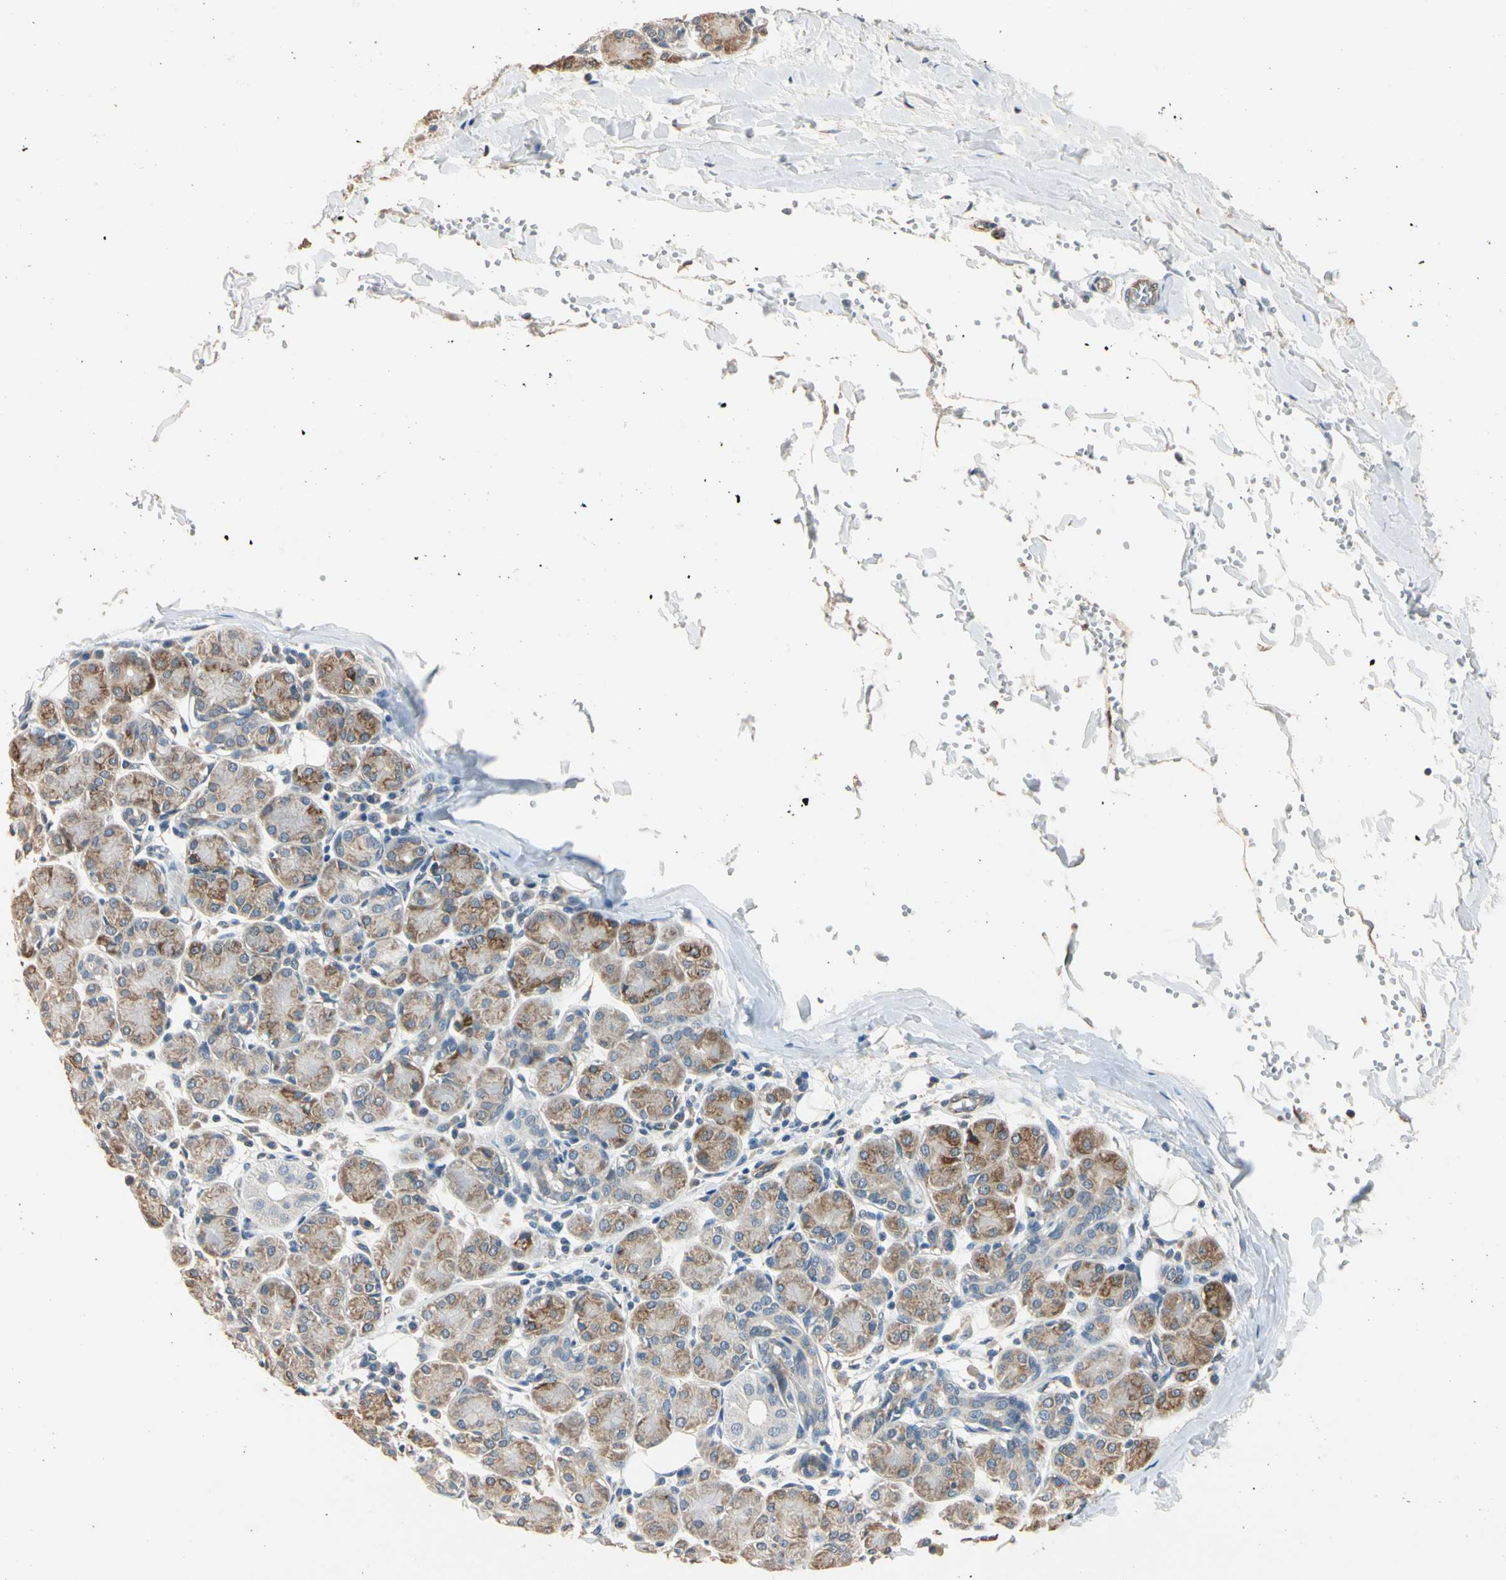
{"staining": {"intensity": "moderate", "quantity": ">75%", "location": "cytoplasmic/membranous"}, "tissue": "salivary gland", "cell_type": "Glandular cells", "image_type": "normal", "snomed": [{"axis": "morphology", "description": "Normal tissue, NOS"}, {"axis": "morphology", "description": "Inflammation, NOS"}, {"axis": "topography", "description": "Lymph node"}, {"axis": "topography", "description": "Salivary gland"}], "caption": "The immunohistochemical stain shows moderate cytoplasmic/membranous positivity in glandular cells of unremarkable salivary gland. (IHC, brightfield microscopy, high magnification).", "gene": "TASOR", "patient": {"sex": "male", "age": 3}}